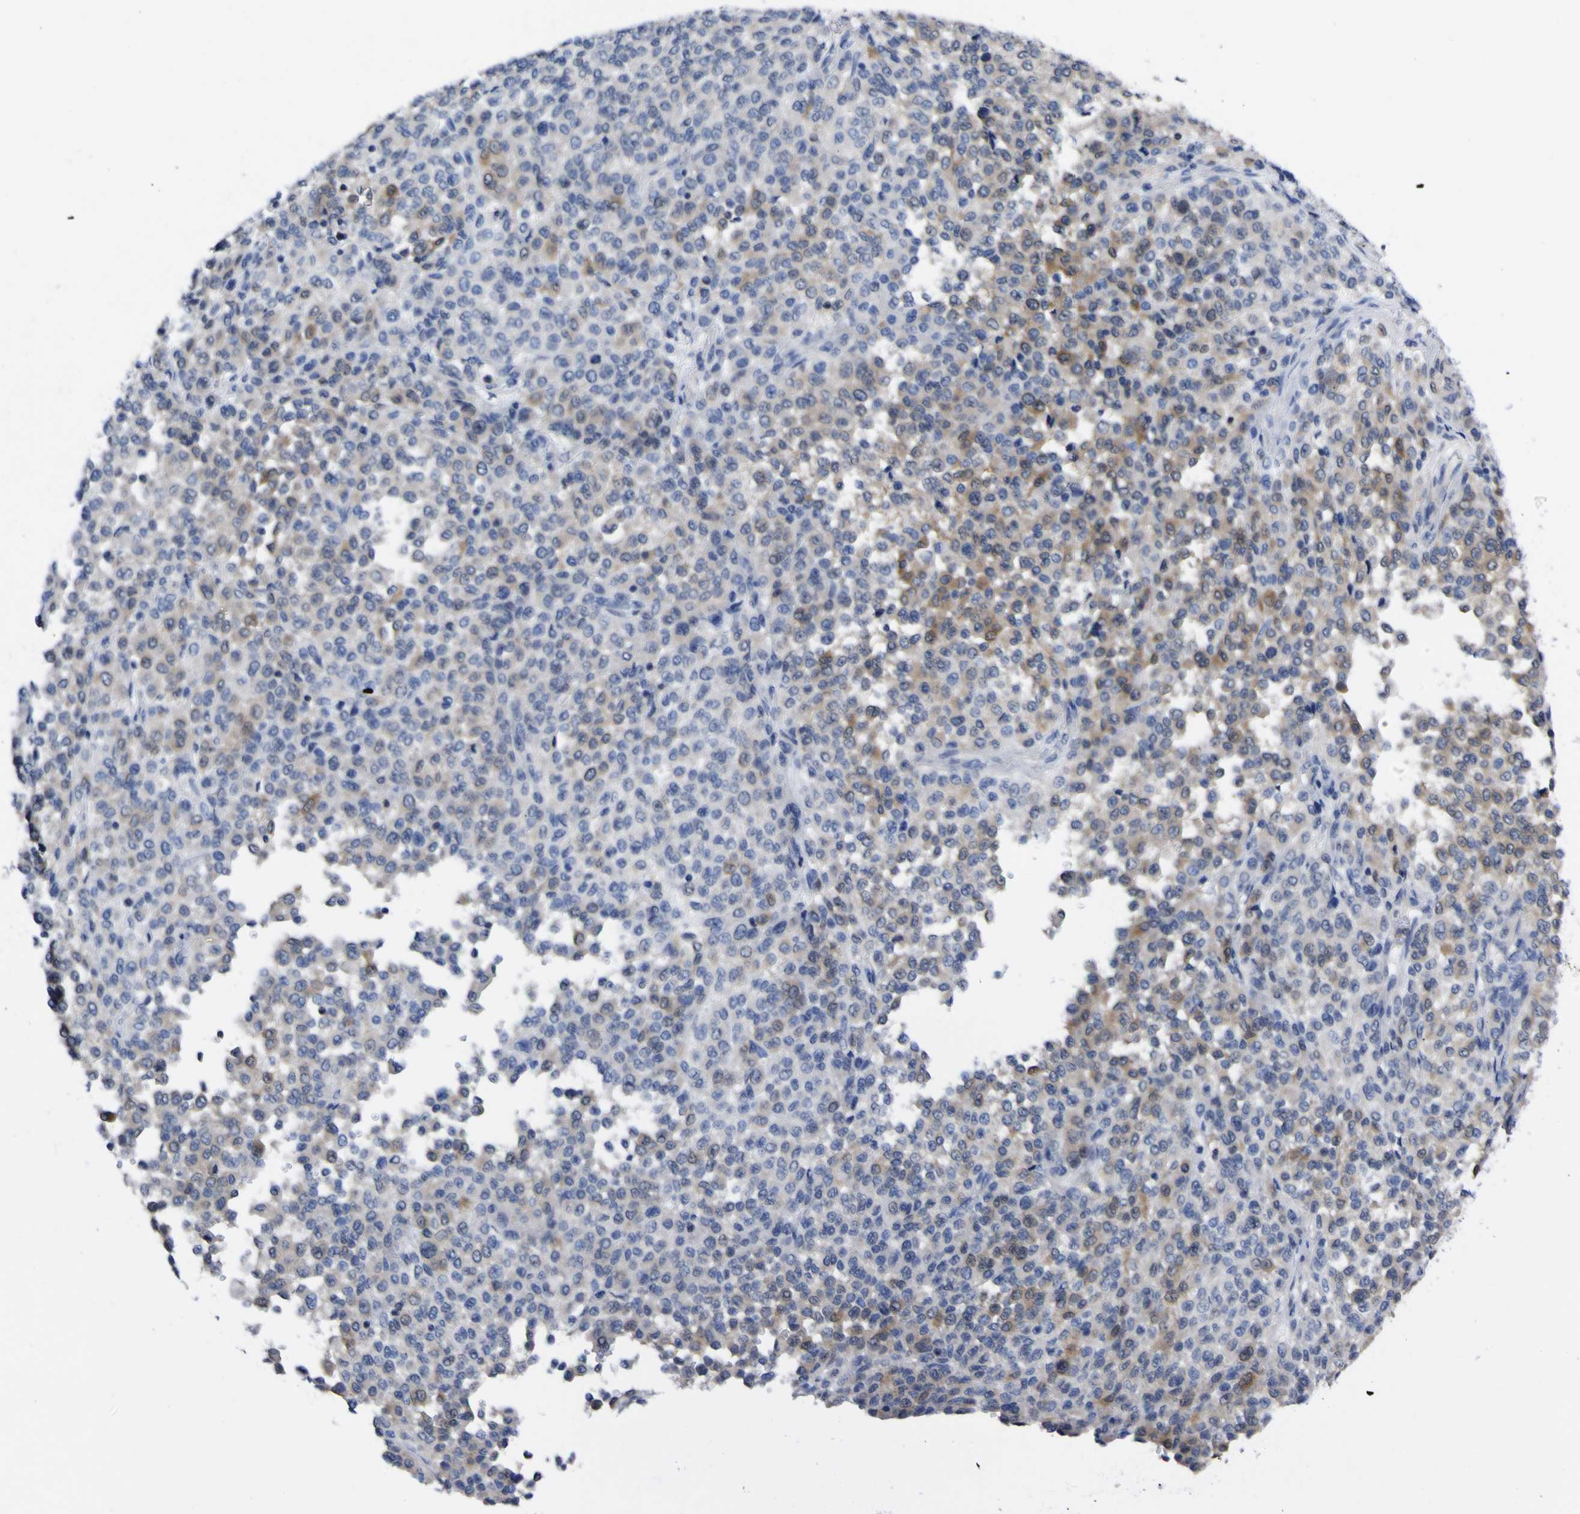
{"staining": {"intensity": "moderate", "quantity": "<25%", "location": "cytoplasmic/membranous"}, "tissue": "melanoma", "cell_type": "Tumor cells", "image_type": "cancer", "snomed": [{"axis": "morphology", "description": "Malignant melanoma, Metastatic site"}, {"axis": "topography", "description": "Pancreas"}], "caption": "Immunohistochemical staining of human melanoma demonstrates low levels of moderate cytoplasmic/membranous staining in approximately <25% of tumor cells. The staining was performed using DAB to visualize the protein expression in brown, while the nuclei were stained in blue with hematoxylin (Magnification: 20x).", "gene": "CASP6", "patient": {"sex": "female", "age": 30}}